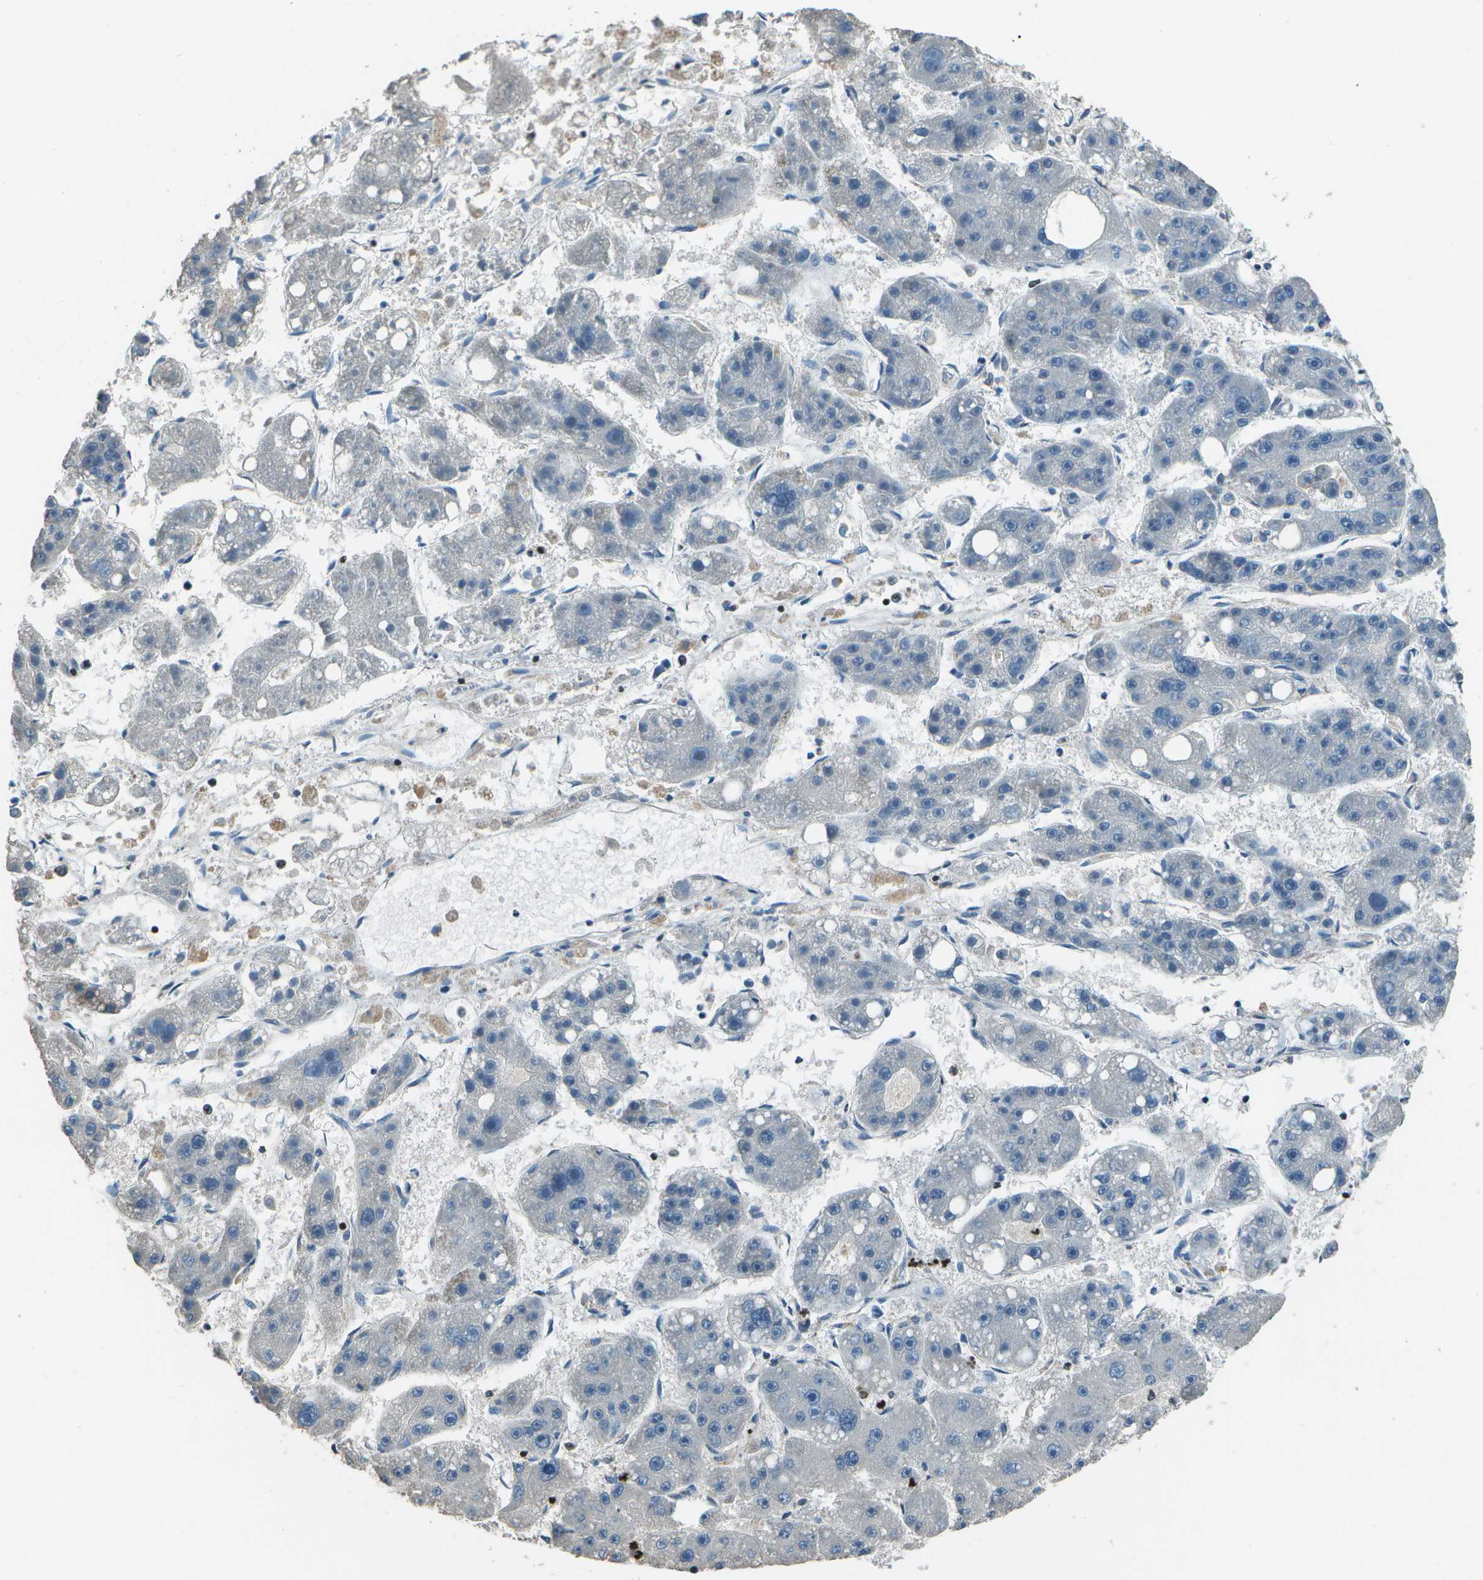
{"staining": {"intensity": "negative", "quantity": "none", "location": "none"}, "tissue": "liver cancer", "cell_type": "Tumor cells", "image_type": "cancer", "snomed": [{"axis": "morphology", "description": "Carcinoma, Hepatocellular, NOS"}, {"axis": "topography", "description": "Liver"}], "caption": "Tumor cells are negative for brown protein staining in liver hepatocellular carcinoma.", "gene": "PDLIM1", "patient": {"sex": "female", "age": 61}}